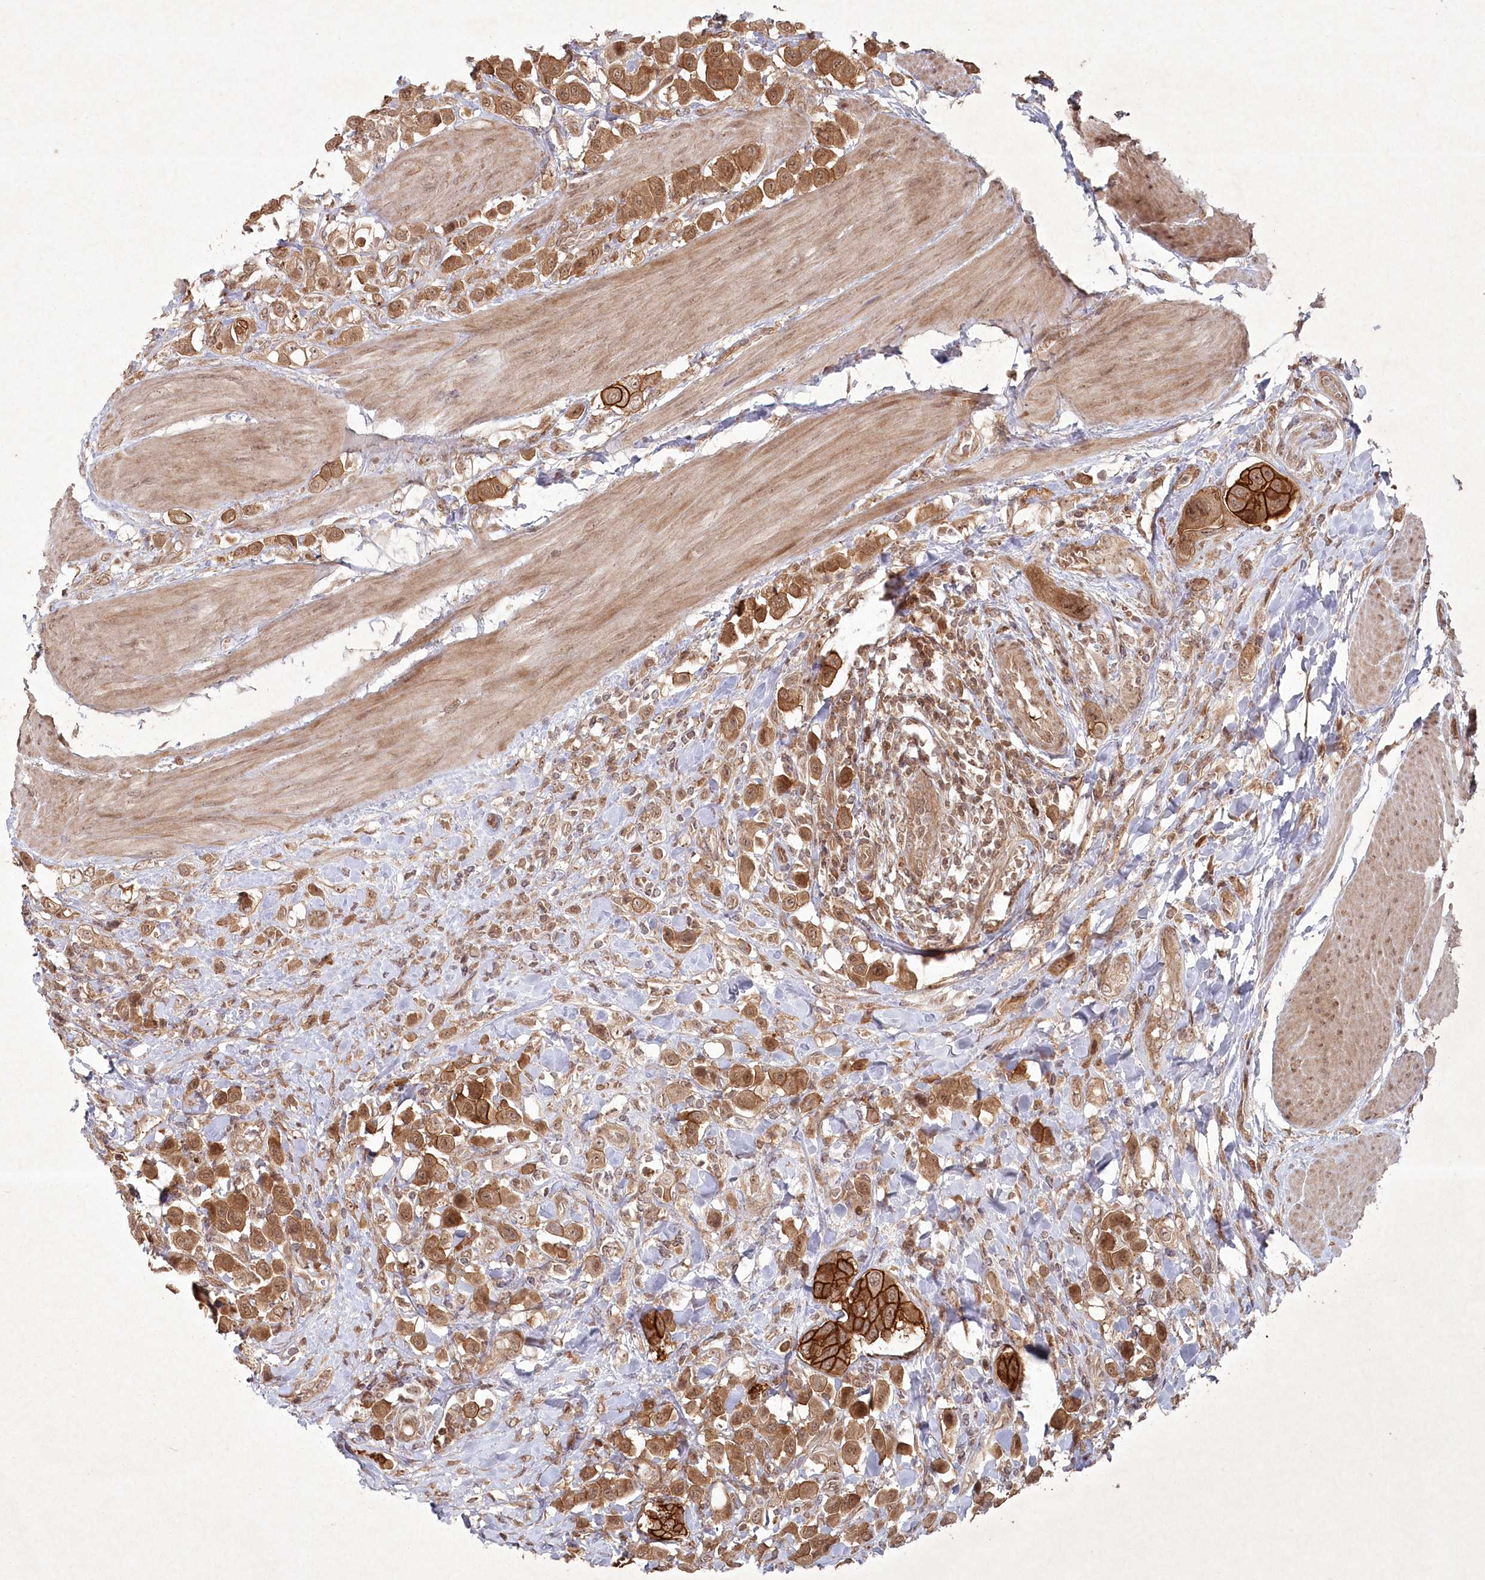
{"staining": {"intensity": "strong", "quantity": ">75%", "location": "cytoplasmic/membranous,nuclear"}, "tissue": "urothelial cancer", "cell_type": "Tumor cells", "image_type": "cancer", "snomed": [{"axis": "morphology", "description": "Urothelial carcinoma, High grade"}, {"axis": "topography", "description": "Urinary bladder"}], "caption": "An immunohistochemistry (IHC) image of neoplastic tissue is shown. Protein staining in brown labels strong cytoplasmic/membranous and nuclear positivity in high-grade urothelial carcinoma within tumor cells.", "gene": "FBXL17", "patient": {"sex": "male", "age": 50}}